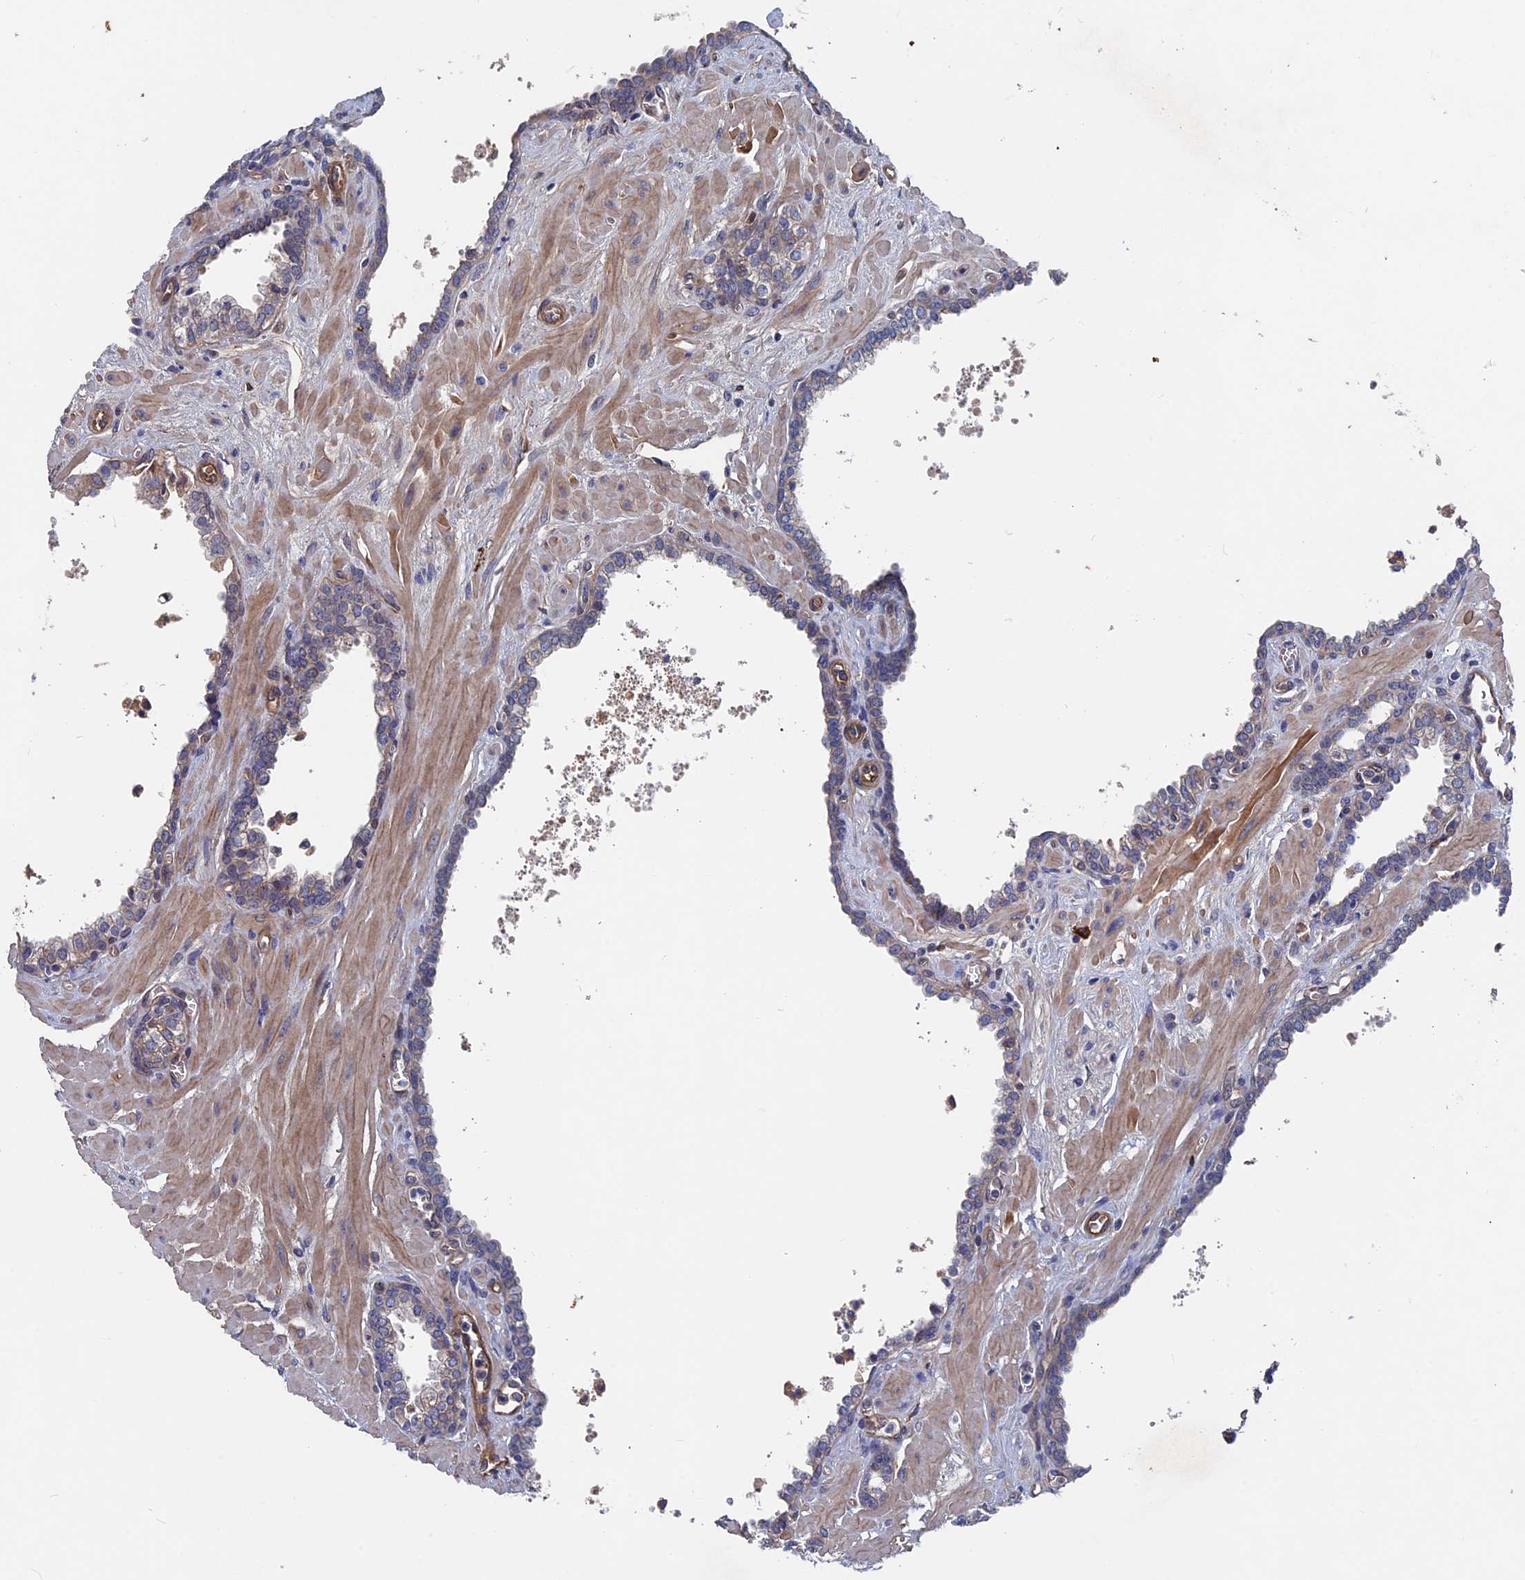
{"staining": {"intensity": "negative", "quantity": "none", "location": "none"}, "tissue": "prostate", "cell_type": "Glandular cells", "image_type": "normal", "snomed": [{"axis": "morphology", "description": "Normal tissue, NOS"}, {"axis": "topography", "description": "Prostate"}], "caption": "The immunohistochemistry (IHC) micrograph has no significant staining in glandular cells of prostate. Nuclei are stained in blue.", "gene": "RPUSD1", "patient": {"sex": "male", "age": 60}}